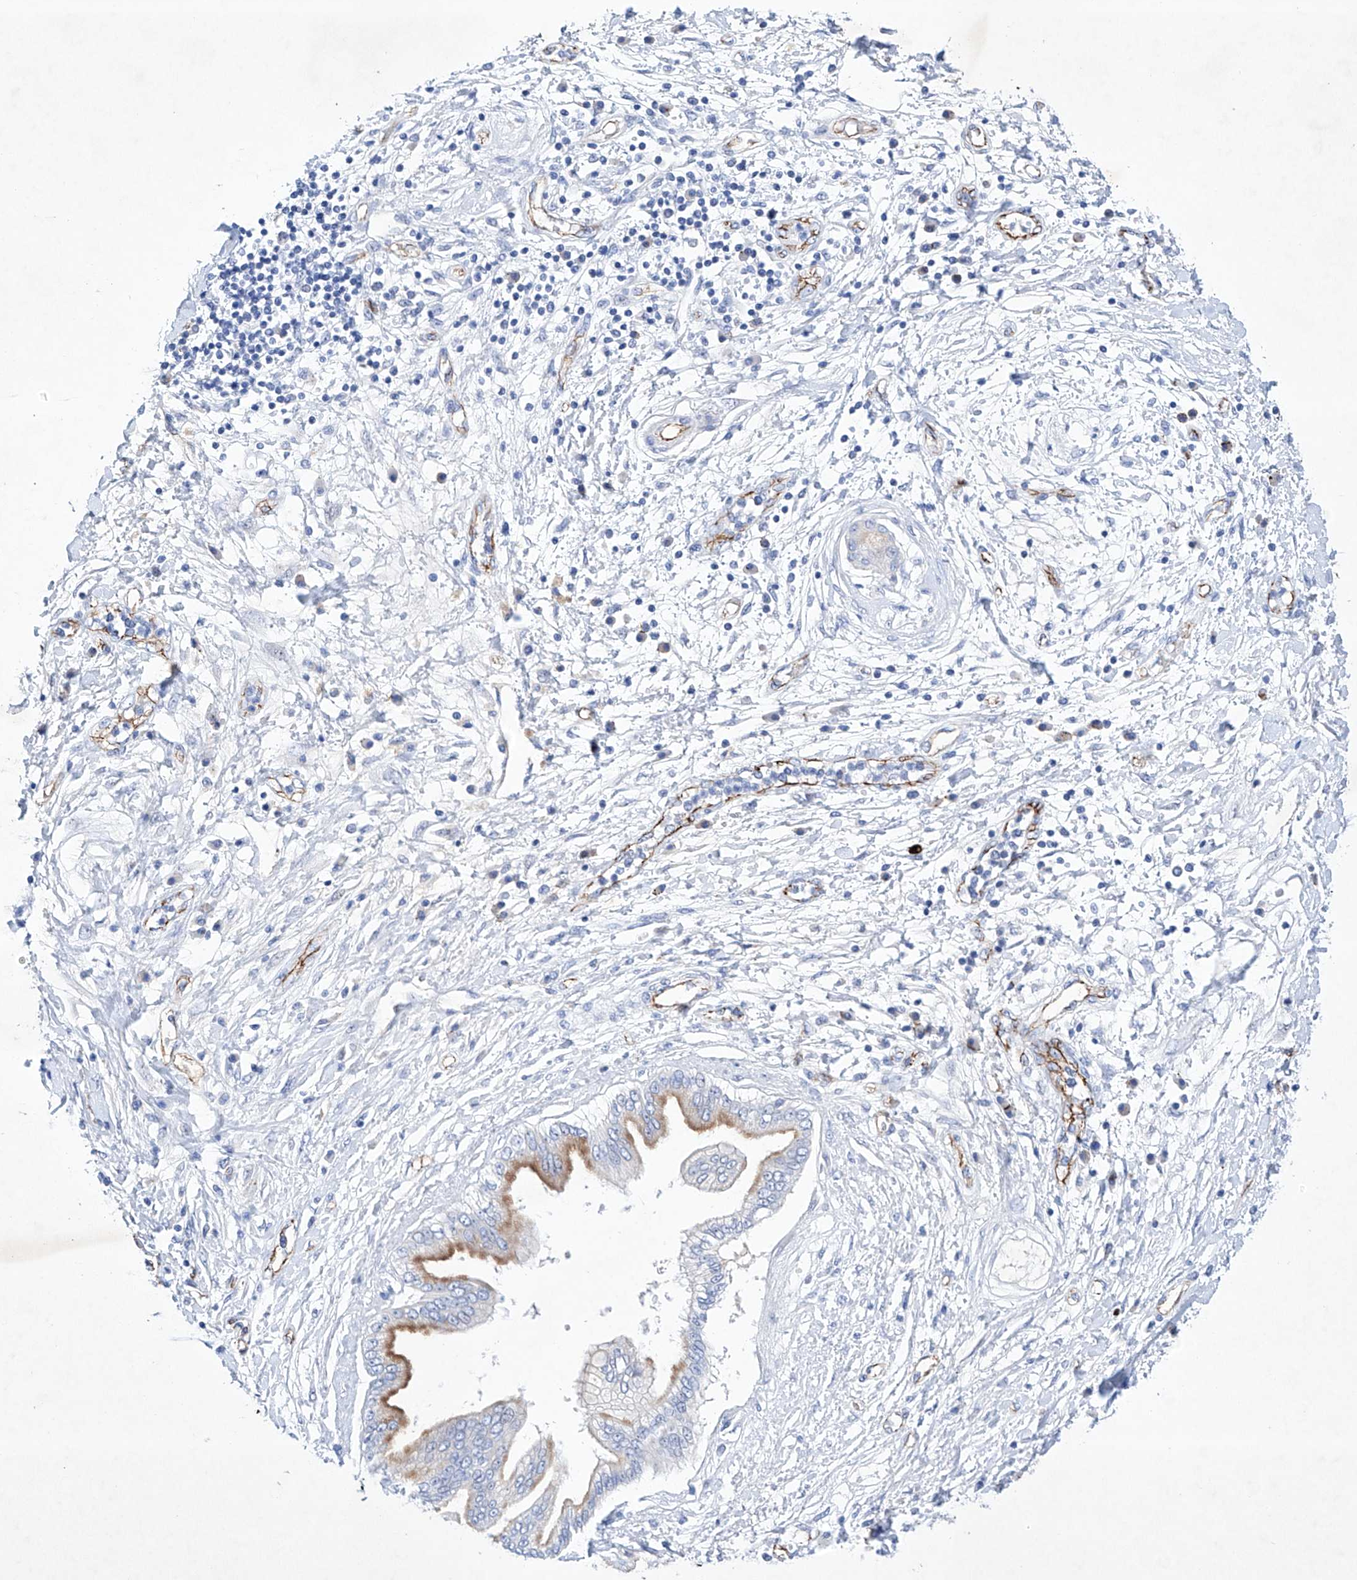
{"staining": {"intensity": "moderate", "quantity": "<25%", "location": "cytoplasmic/membranous"}, "tissue": "pancreatic cancer", "cell_type": "Tumor cells", "image_type": "cancer", "snomed": [{"axis": "morphology", "description": "Adenocarcinoma, NOS"}, {"axis": "topography", "description": "Pancreas"}], "caption": "Human pancreatic cancer (adenocarcinoma) stained for a protein (brown) displays moderate cytoplasmic/membranous positive staining in about <25% of tumor cells.", "gene": "ETV7", "patient": {"sex": "female", "age": 56}}